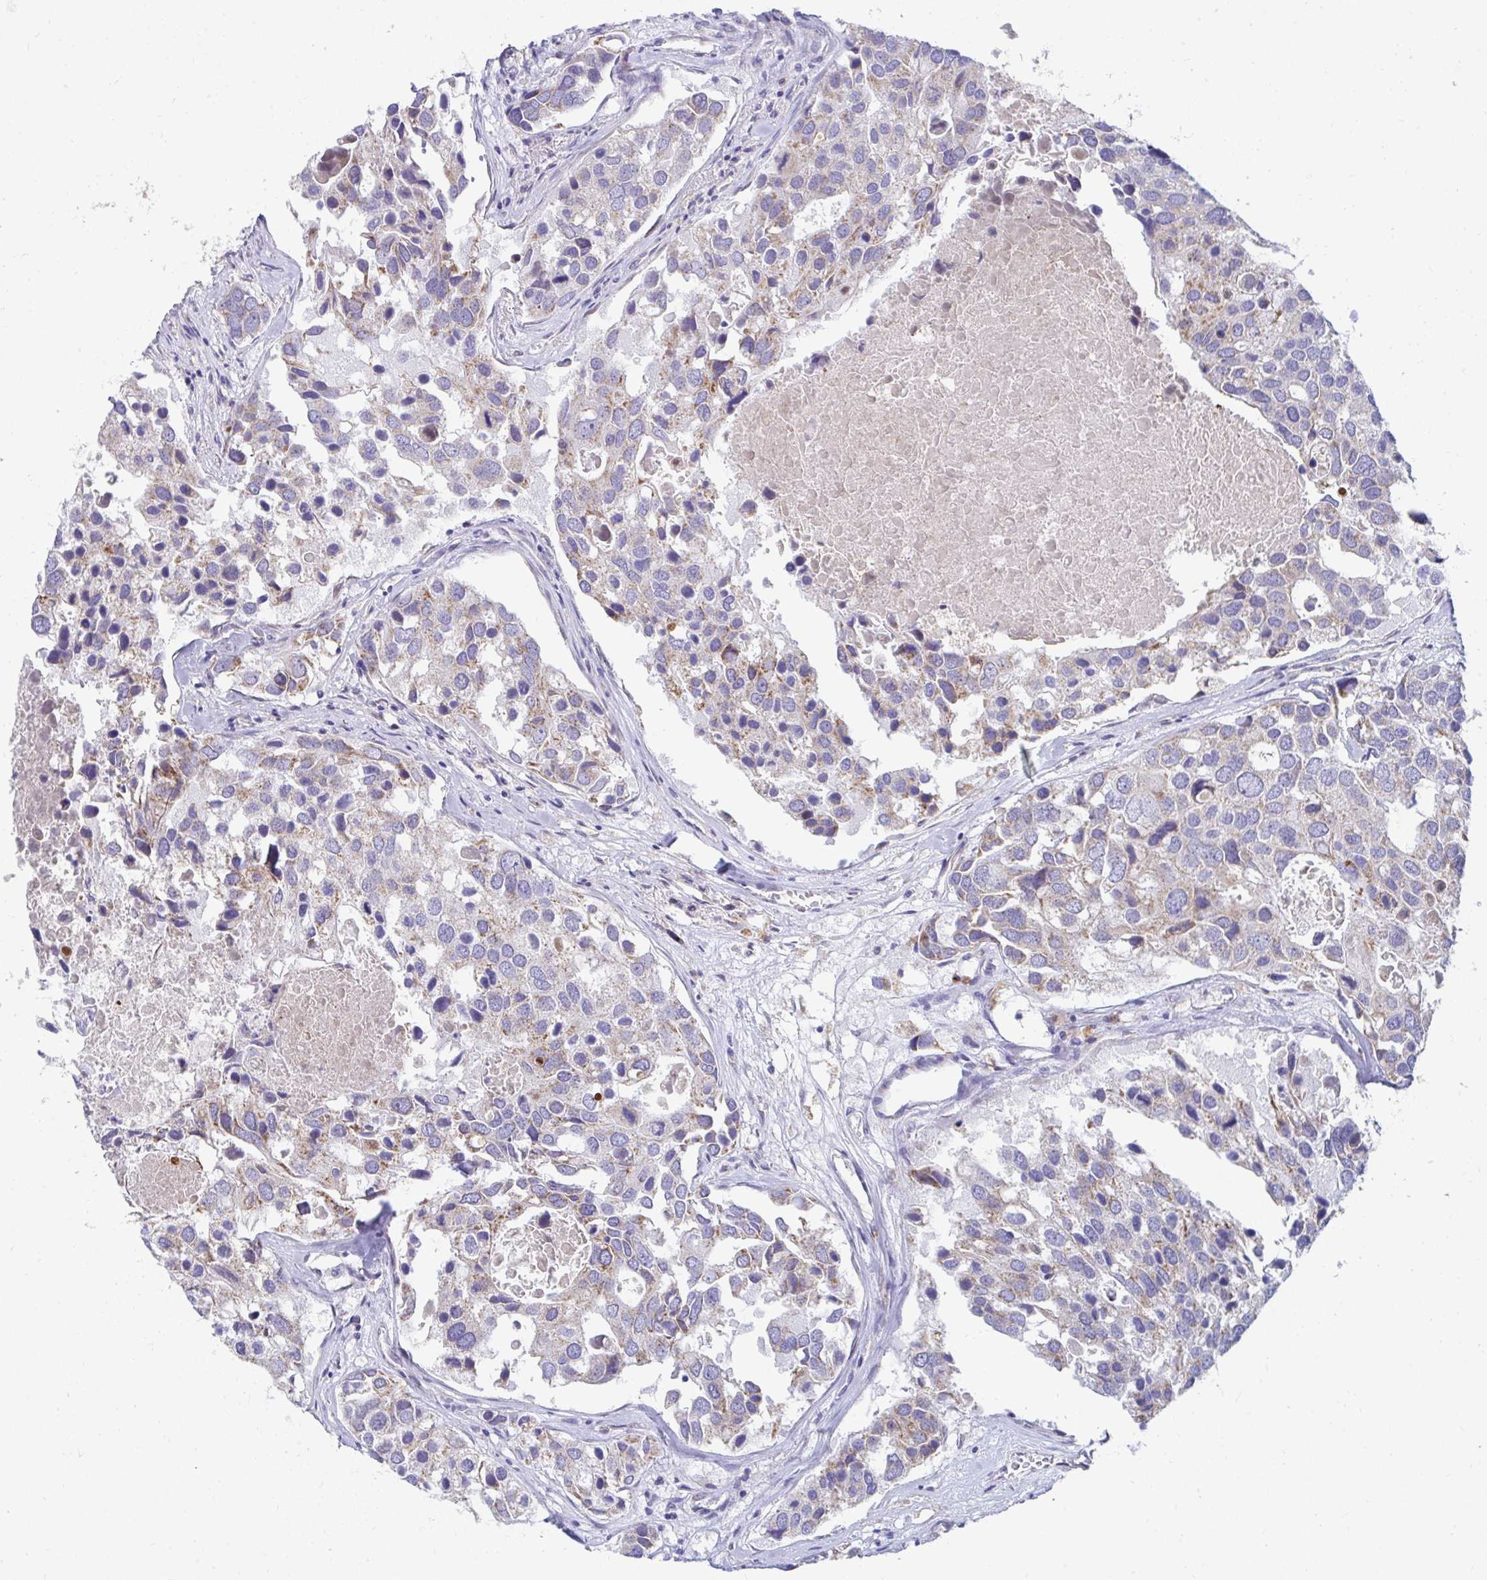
{"staining": {"intensity": "weak", "quantity": "<25%", "location": "cytoplasmic/membranous"}, "tissue": "breast cancer", "cell_type": "Tumor cells", "image_type": "cancer", "snomed": [{"axis": "morphology", "description": "Duct carcinoma"}, {"axis": "topography", "description": "Breast"}], "caption": "An immunohistochemistry (IHC) image of breast cancer (infiltrating ductal carcinoma) is shown. There is no staining in tumor cells of breast cancer (infiltrating ductal carcinoma). Nuclei are stained in blue.", "gene": "EXOC5", "patient": {"sex": "female", "age": 83}}